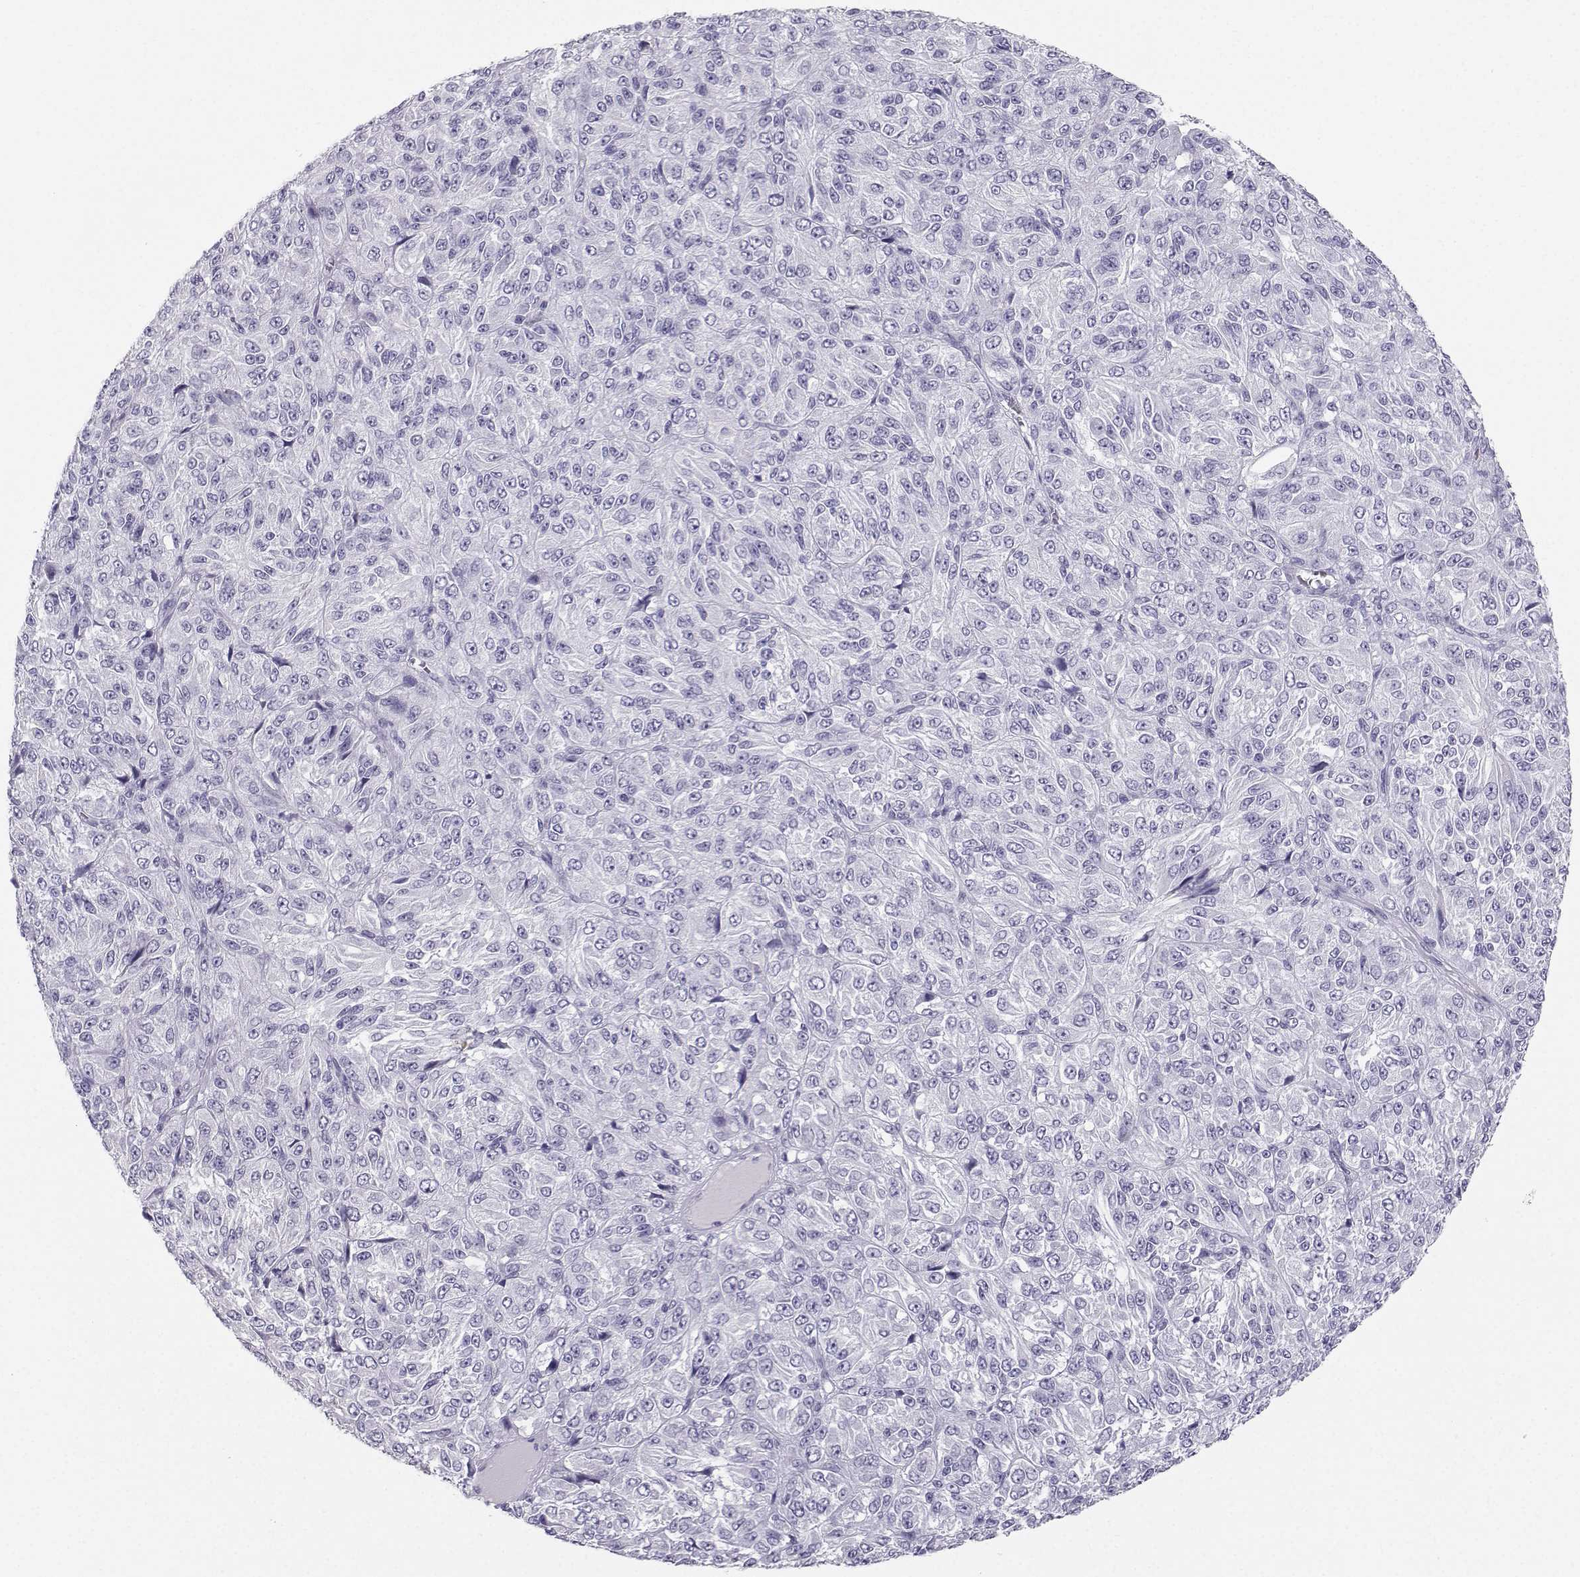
{"staining": {"intensity": "negative", "quantity": "none", "location": "none"}, "tissue": "melanoma", "cell_type": "Tumor cells", "image_type": "cancer", "snomed": [{"axis": "morphology", "description": "Malignant melanoma, Metastatic site"}, {"axis": "topography", "description": "Brain"}], "caption": "Immunohistochemistry (IHC) micrograph of neoplastic tissue: melanoma stained with DAB (3,3'-diaminobenzidine) shows no significant protein positivity in tumor cells.", "gene": "IQCD", "patient": {"sex": "female", "age": 56}}